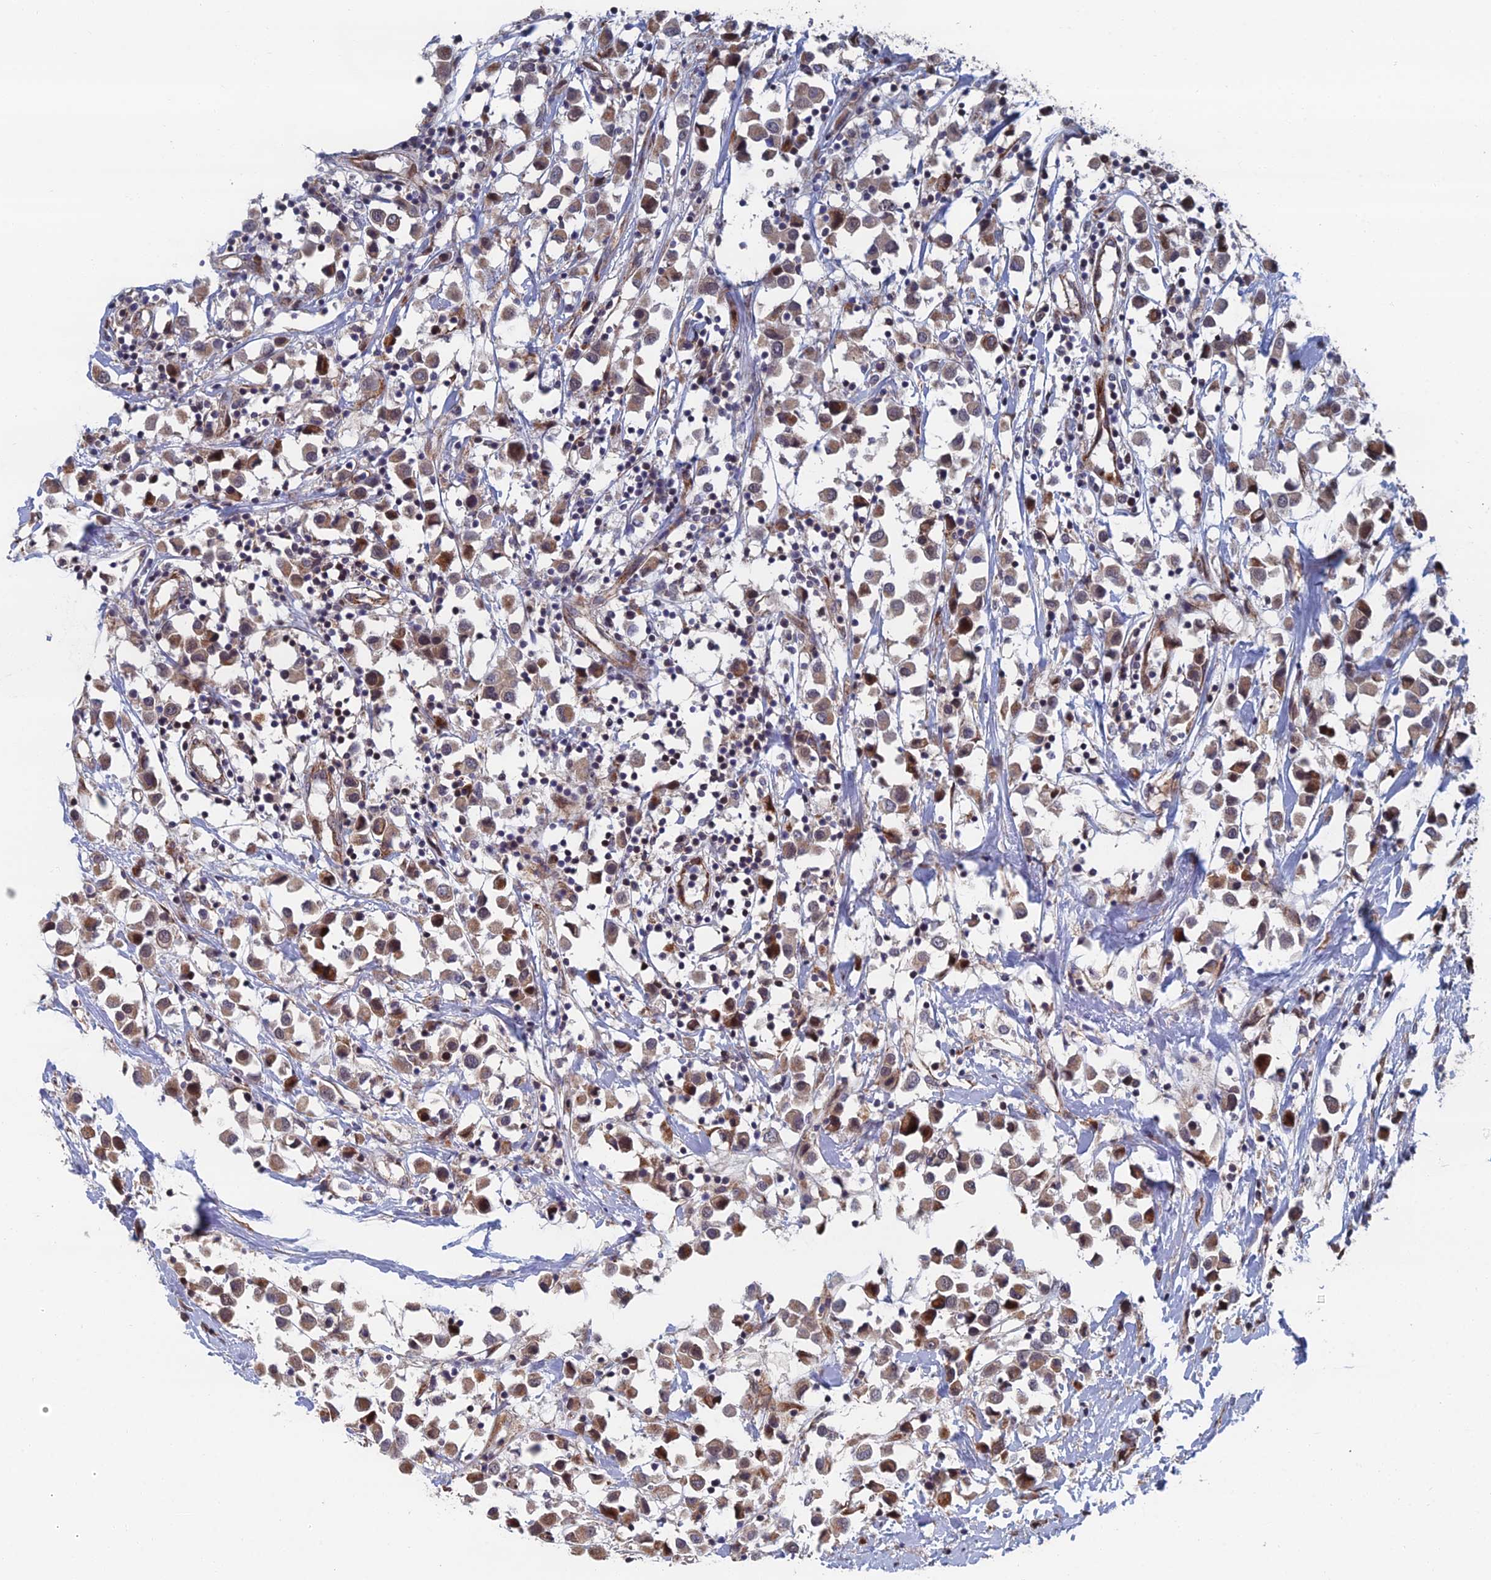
{"staining": {"intensity": "moderate", "quantity": ">75%", "location": "cytoplasmic/membranous,nuclear"}, "tissue": "breast cancer", "cell_type": "Tumor cells", "image_type": "cancer", "snomed": [{"axis": "morphology", "description": "Duct carcinoma"}, {"axis": "topography", "description": "Breast"}], "caption": "Tumor cells exhibit medium levels of moderate cytoplasmic/membranous and nuclear expression in about >75% of cells in breast cancer (infiltrating ductal carcinoma).", "gene": "GTF2IRD1", "patient": {"sex": "female", "age": 61}}